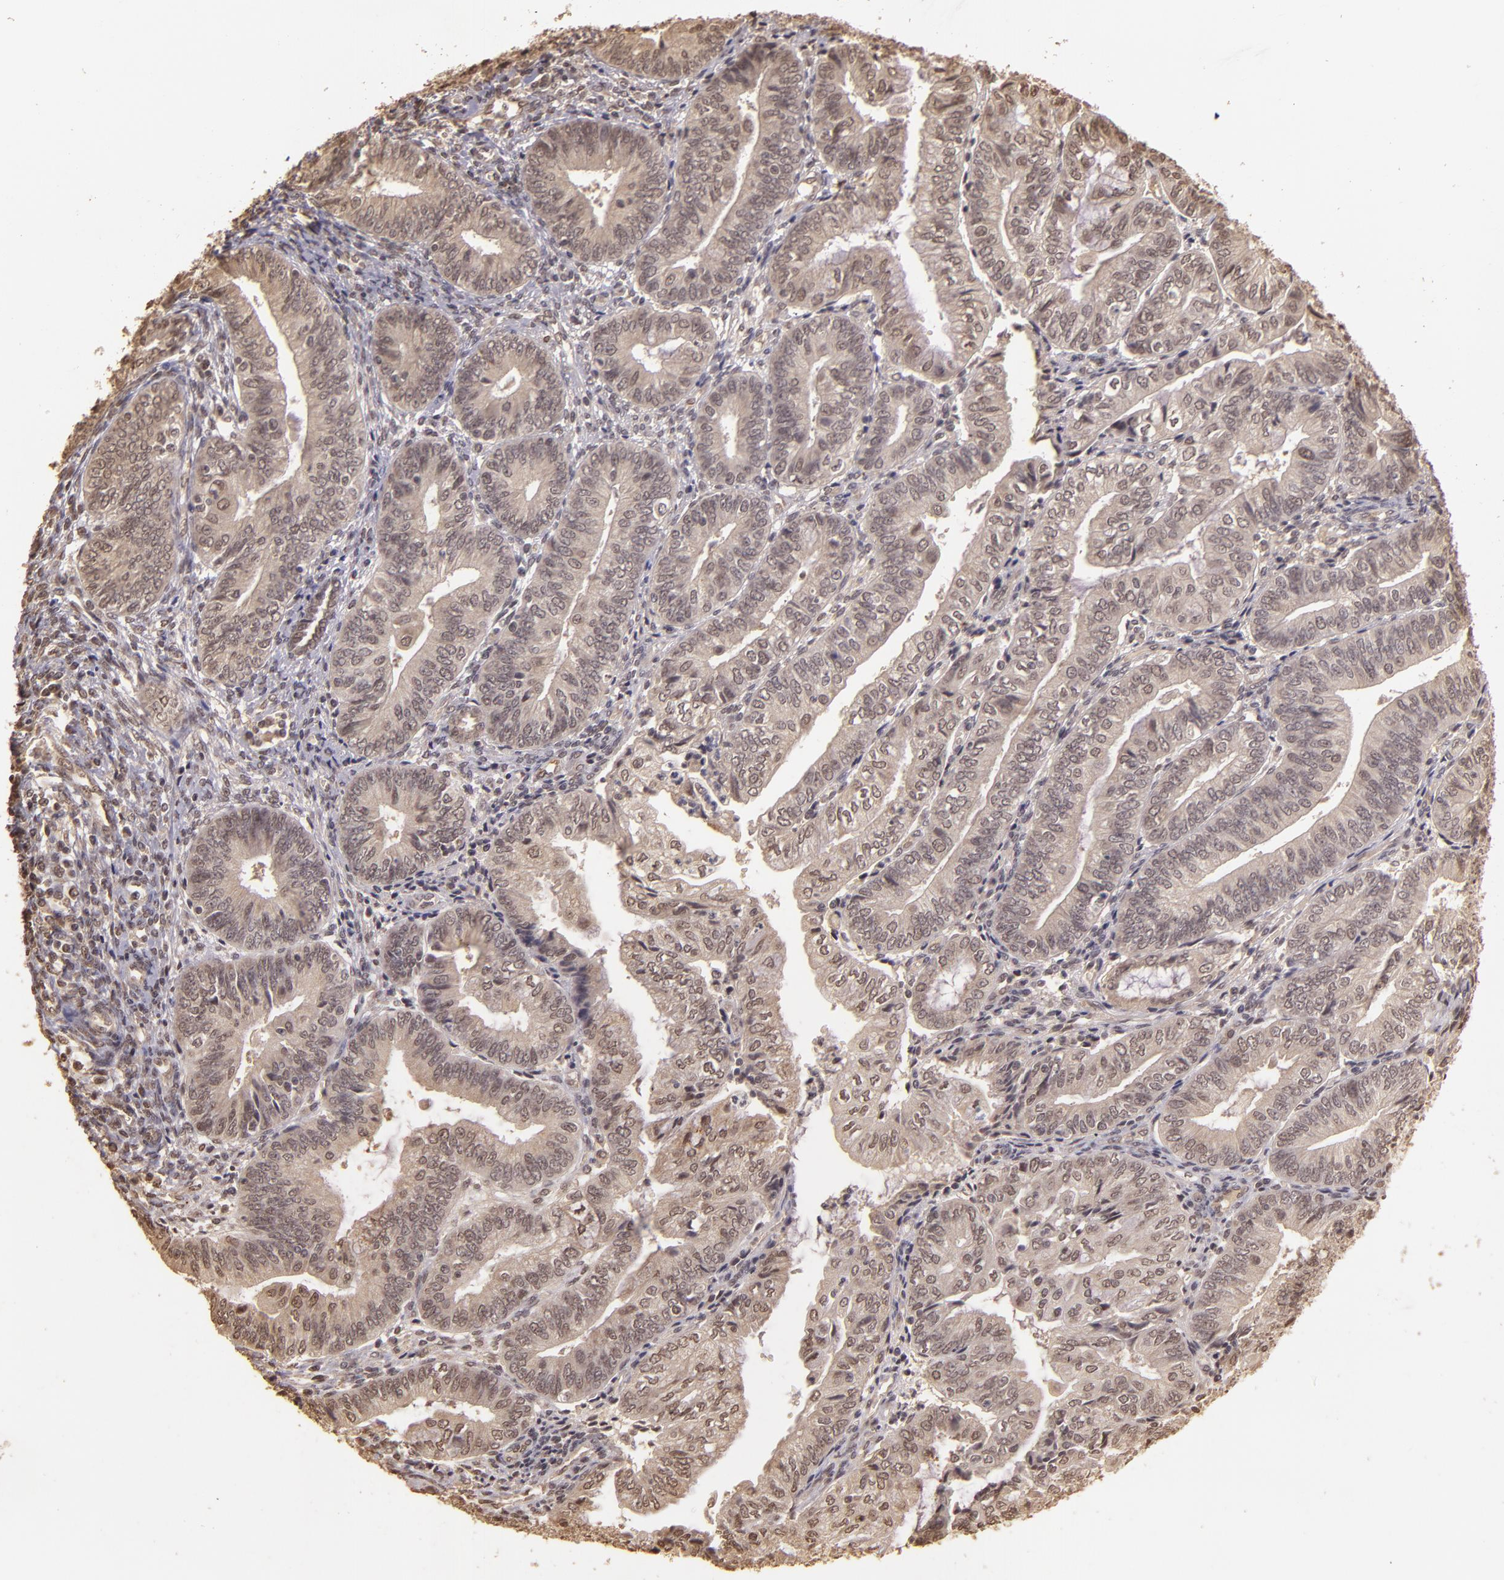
{"staining": {"intensity": "weak", "quantity": ">75%", "location": "cytoplasmic/membranous,nuclear"}, "tissue": "endometrial cancer", "cell_type": "Tumor cells", "image_type": "cancer", "snomed": [{"axis": "morphology", "description": "Adenocarcinoma, NOS"}, {"axis": "topography", "description": "Endometrium"}], "caption": "Endometrial cancer tissue exhibits weak cytoplasmic/membranous and nuclear expression in approximately >75% of tumor cells", "gene": "CUL1", "patient": {"sex": "female", "age": 55}}